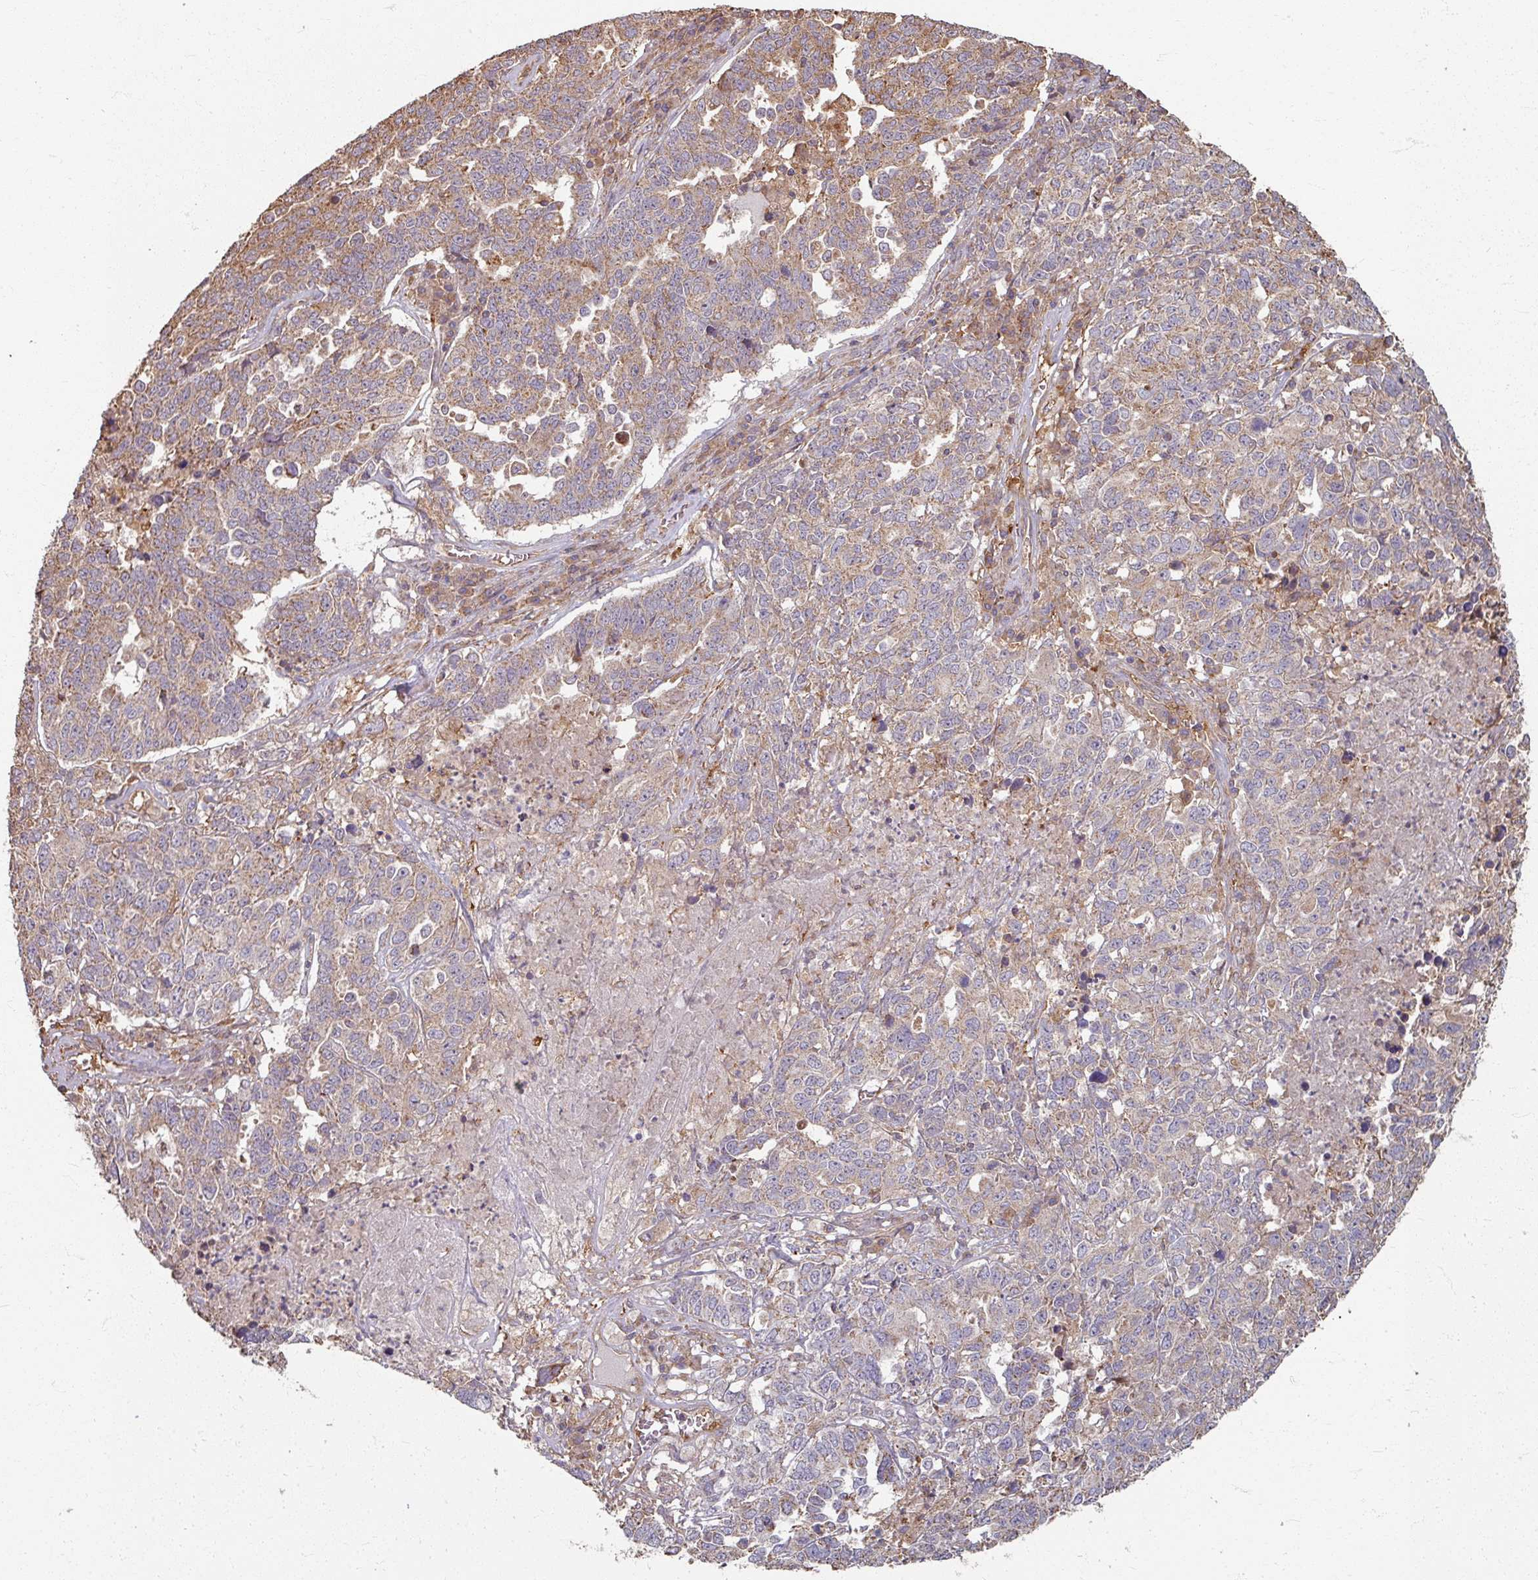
{"staining": {"intensity": "moderate", "quantity": "25%-75%", "location": "cytoplasmic/membranous"}, "tissue": "ovarian cancer", "cell_type": "Tumor cells", "image_type": "cancer", "snomed": [{"axis": "morphology", "description": "Carcinoma, endometroid"}, {"axis": "topography", "description": "Ovary"}], "caption": "Immunohistochemistry image of endometroid carcinoma (ovarian) stained for a protein (brown), which shows medium levels of moderate cytoplasmic/membranous positivity in about 25%-75% of tumor cells.", "gene": "CCDC68", "patient": {"sex": "female", "age": 62}}